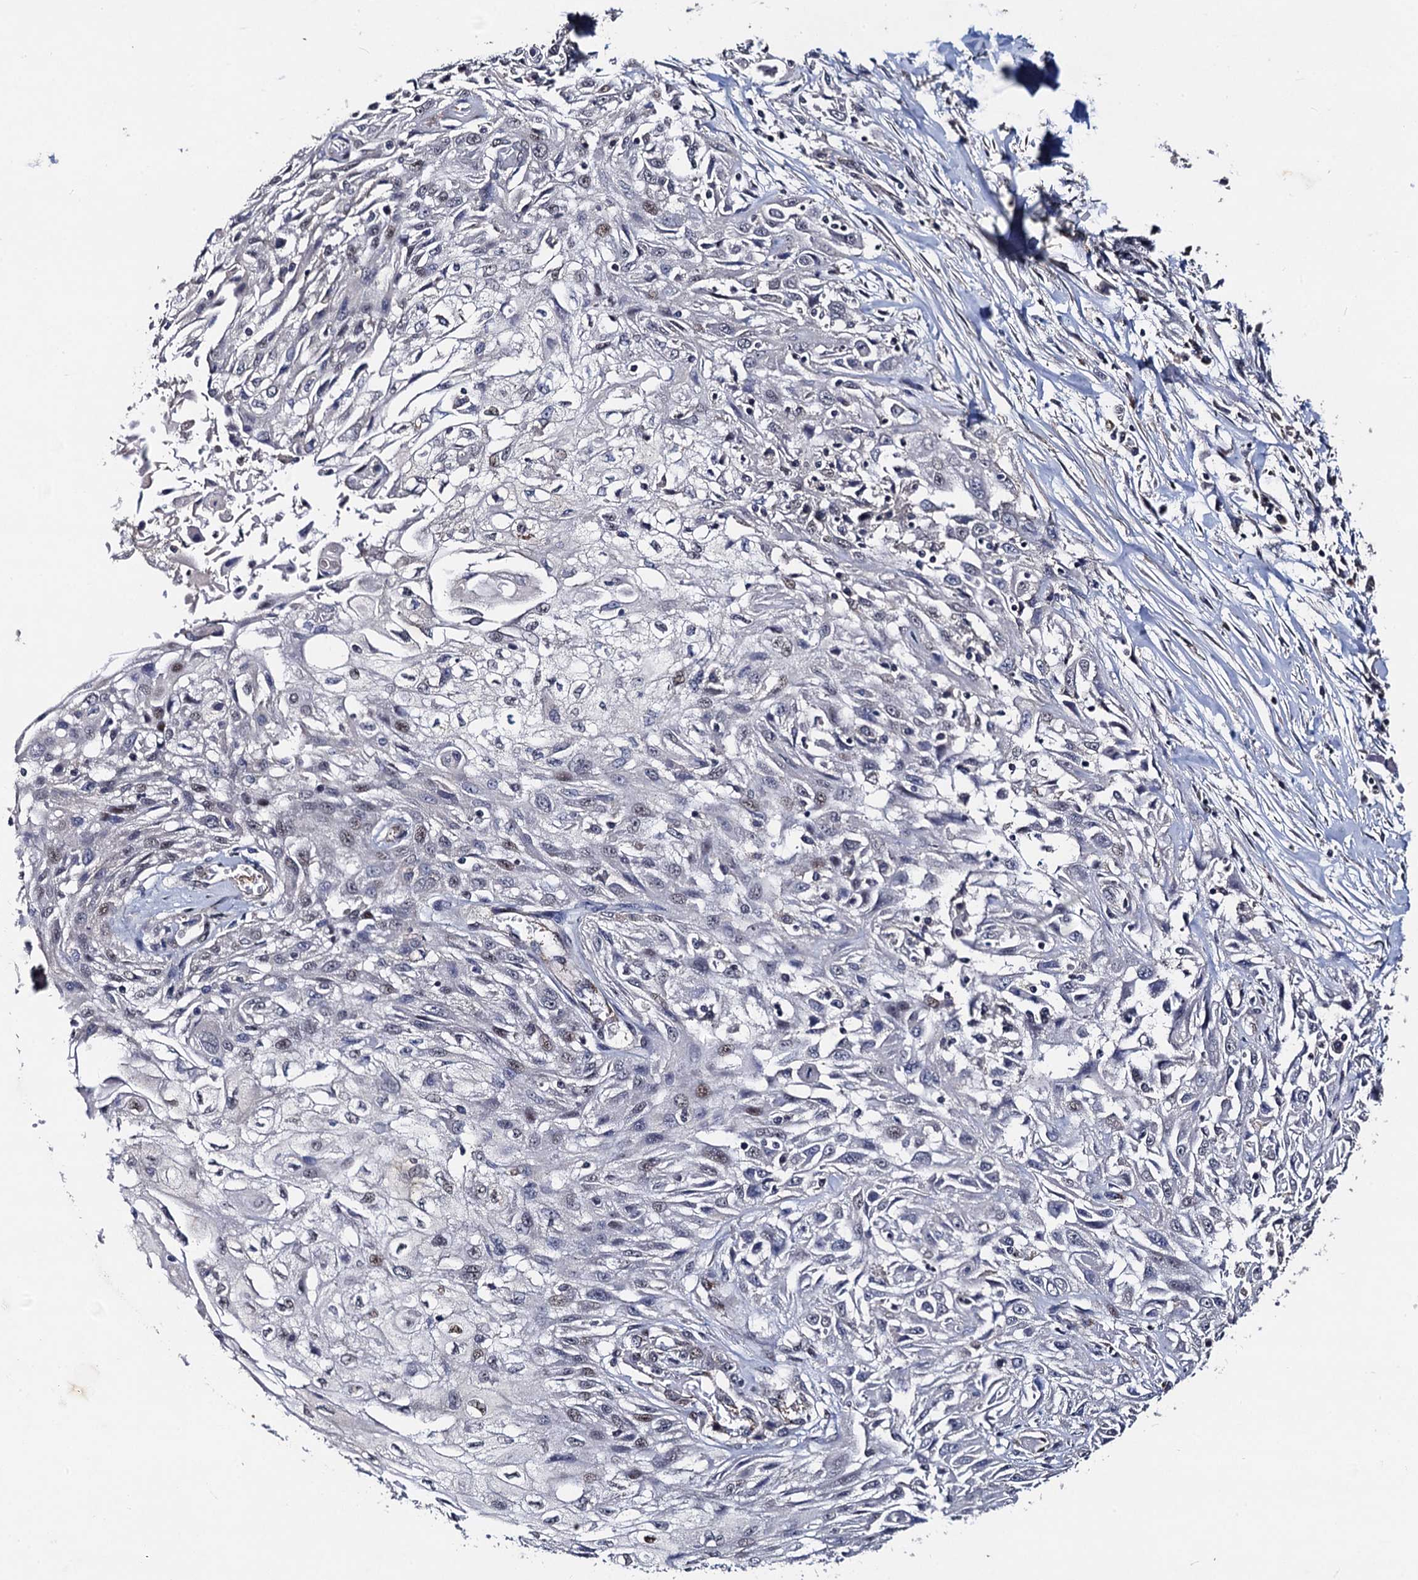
{"staining": {"intensity": "weak", "quantity": "<25%", "location": "nuclear"}, "tissue": "skin cancer", "cell_type": "Tumor cells", "image_type": "cancer", "snomed": [{"axis": "morphology", "description": "Squamous cell carcinoma, NOS"}, {"axis": "morphology", "description": "Squamous cell carcinoma, metastatic, NOS"}, {"axis": "topography", "description": "Skin"}, {"axis": "topography", "description": "Lymph node"}], "caption": "High power microscopy histopathology image of an immunohistochemistry micrograph of skin cancer (squamous cell carcinoma), revealing no significant expression in tumor cells. (DAB immunohistochemistry (IHC) with hematoxylin counter stain).", "gene": "PPTC7", "patient": {"sex": "male", "age": 75}}